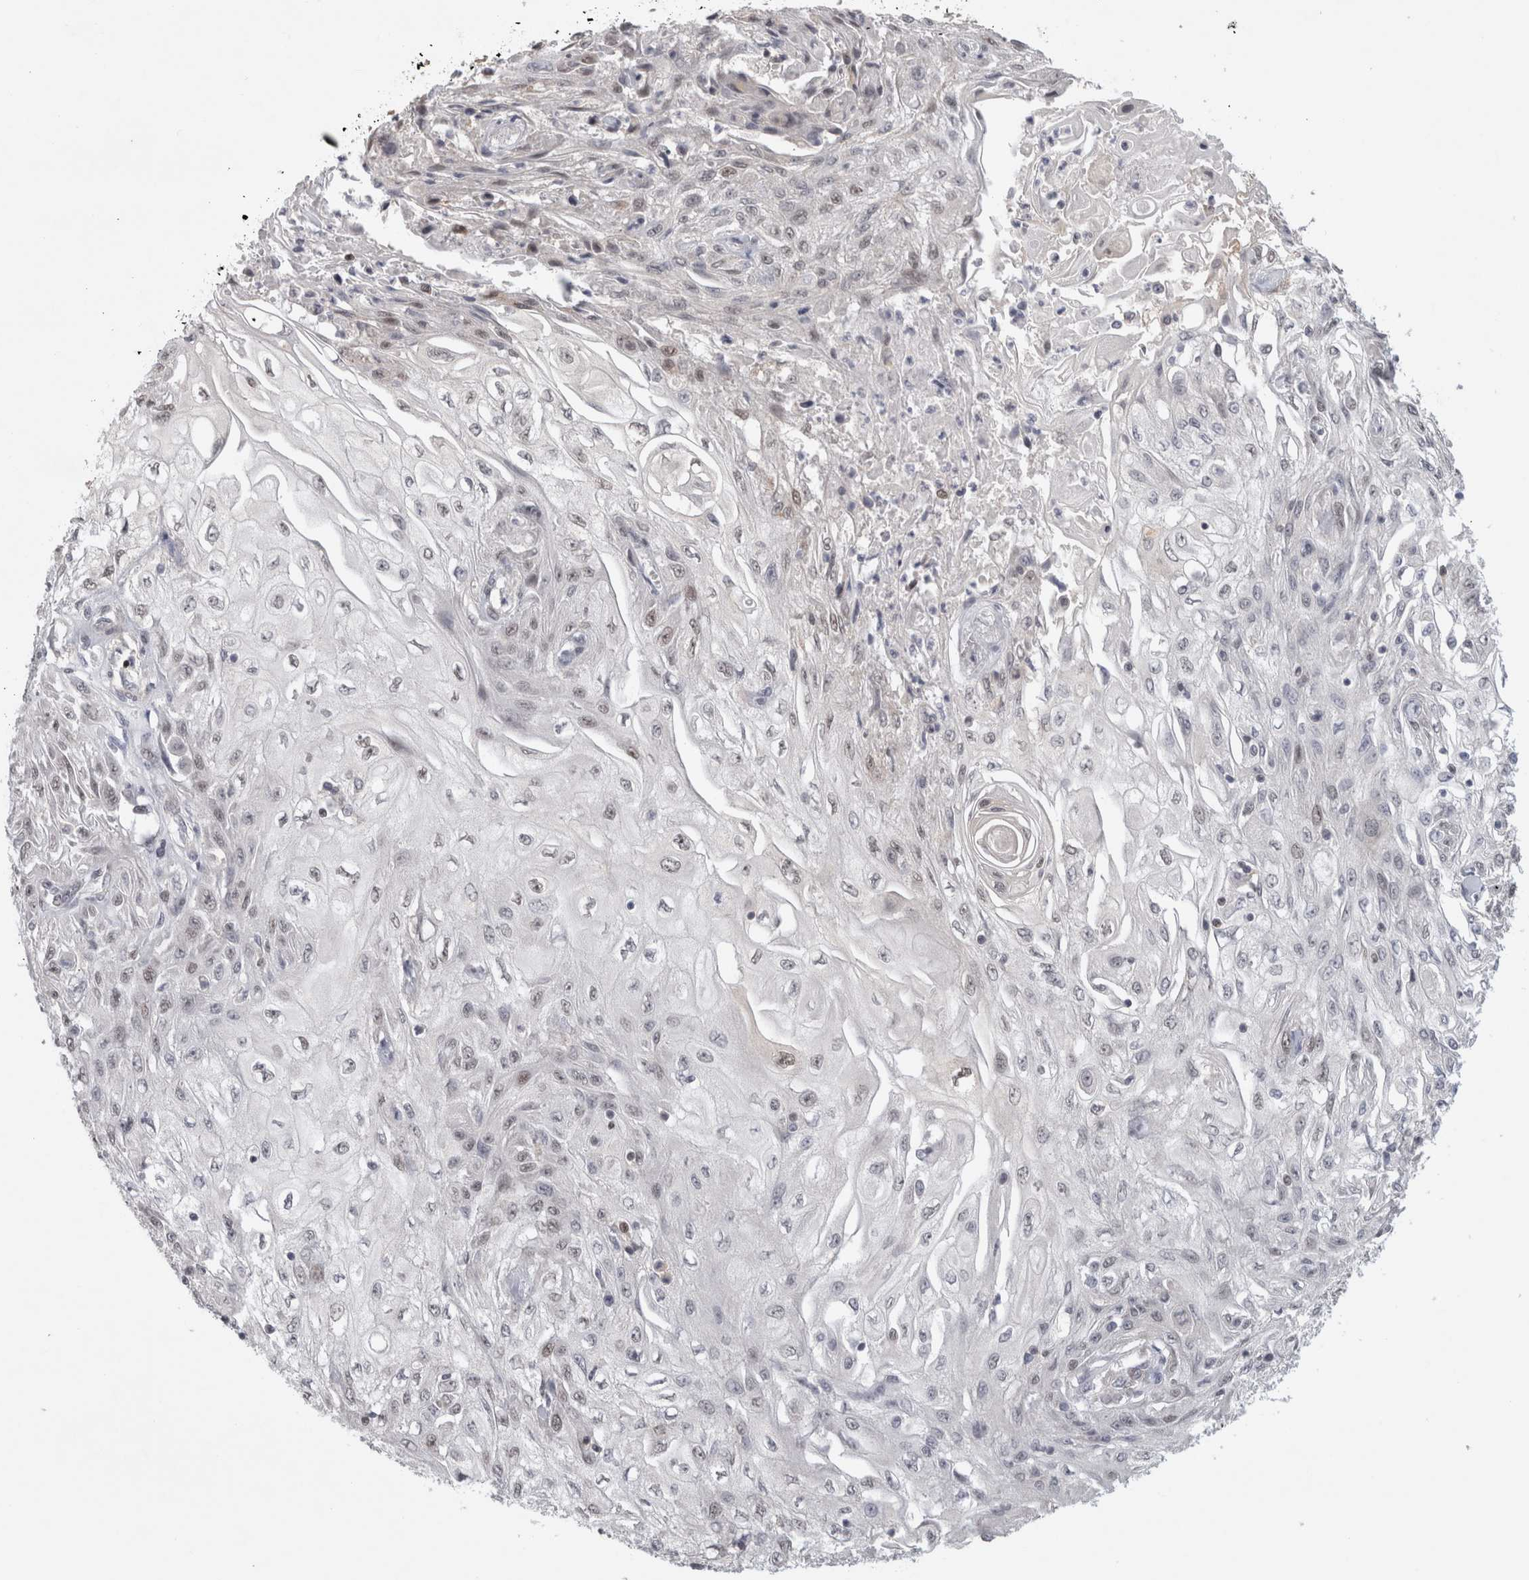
{"staining": {"intensity": "negative", "quantity": "none", "location": "none"}, "tissue": "skin cancer", "cell_type": "Tumor cells", "image_type": "cancer", "snomed": [{"axis": "morphology", "description": "Squamous cell carcinoma, NOS"}, {"axis": "morphology", "description": "Squamous cell carcinoma, metastatic, NOS"}, {"axis": "topography", "description": "Skin"}, {"axis": "topography", "description": "Lymph node"}], "caption": "DAB immunohistochemical staining of human skin cancer exhibits no significant staining in tumor cells.", "gene": "SRARP", "patient": {"sex": "male", "age": 75}}